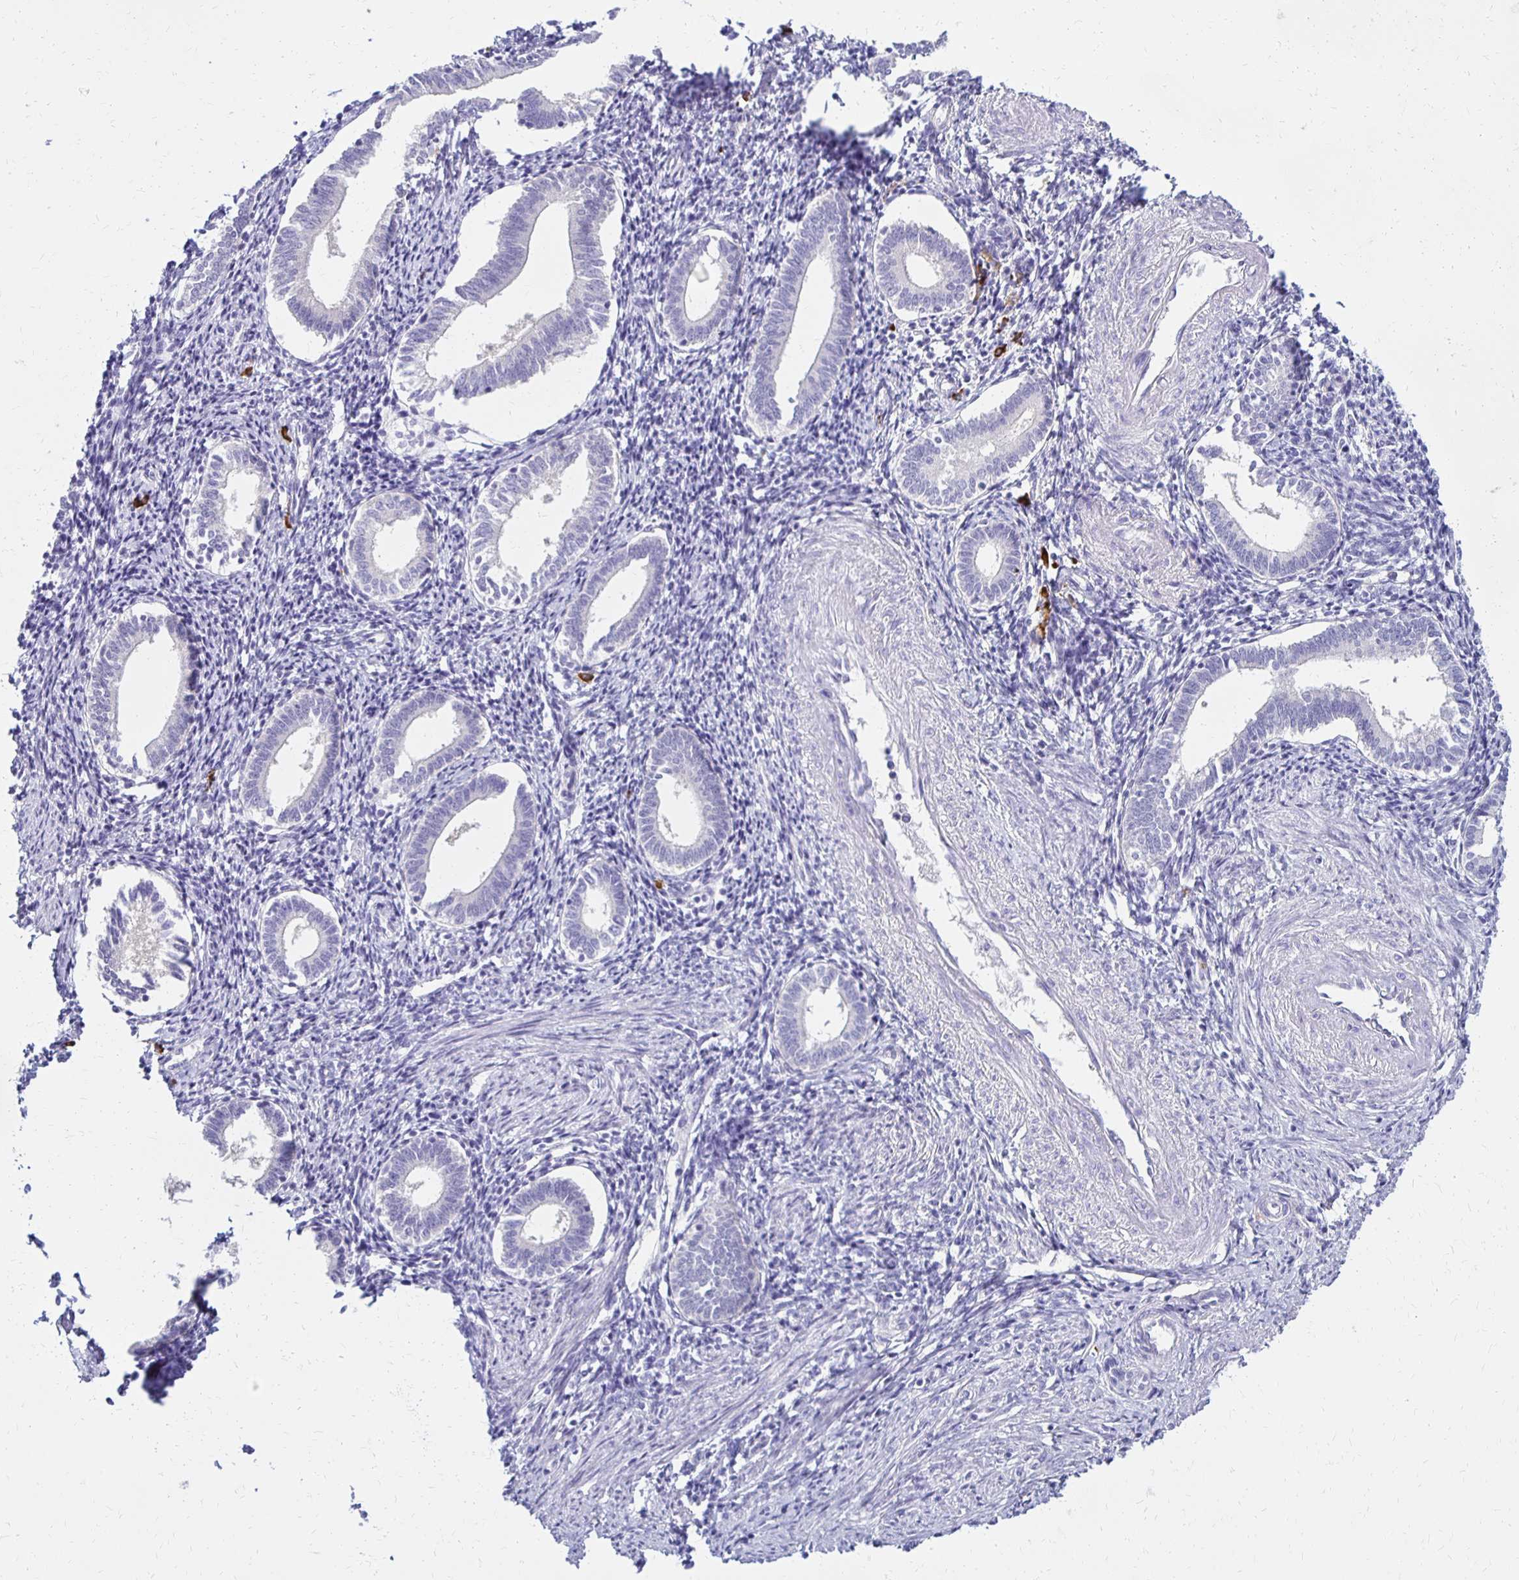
{"staining": {"intensity": "negative", "quantity": "none", "location": "none"}, "tissue": "endometrium", "cell_type": "Cells in endometrial stroma", "image_type": "normal", "snomed": [{"axis": "morphology", "description": "Normal tissue, NOS"}, {"axis": "topography", "description": "Endometrium"}], "caption": "Image shows no significant protein expression in cells in endometrial stroma of benign endometrium. Nuclei are stained in blue.", "gene": "FNTB", "patient": {"sex": "female", "age": 41}}